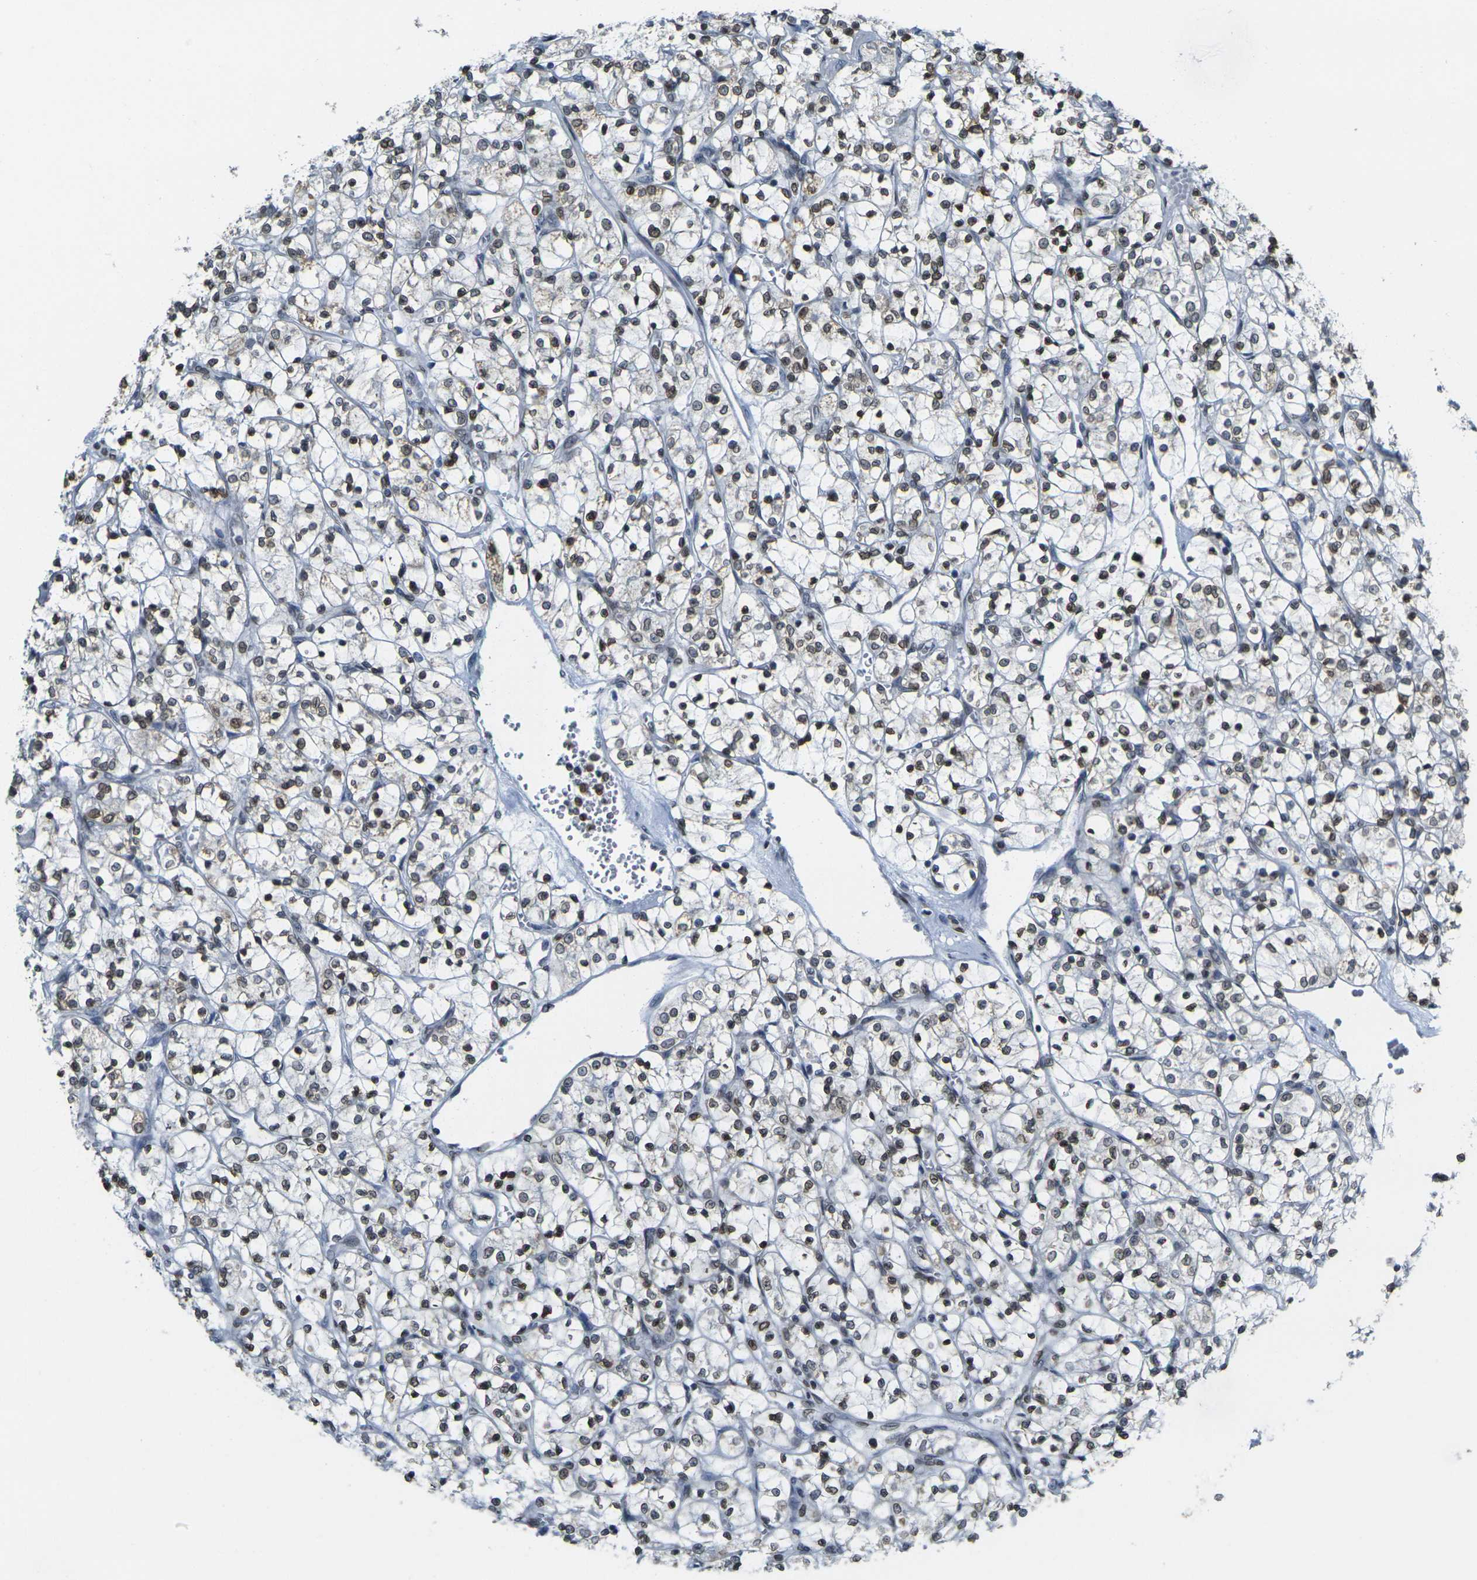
{"staining": {"intensity": "moderate", "quantity": ">75%", "location": "cytoplasmic/membranous,nuclear"}, "tissue": "renal cancer", "cell_type": "Tumor cells", "image_type": "cancer", "snomed": [{"axis": "morphology", "description": "Adenocarcinoma, NOS"}, {"axis": "topography", "description": "Kidney"}], "caption": "Protein staining by immunohistochemistry (IHC) displays moderate cytoplasmic/membranous and nuclear expression in approximately >75% of tumor cells in renal cancer (adenocarcinoma). The staining was performed using DAB (3,3'-diaminobenzidine) to visualize the protein expression in brown, while the nuclei were stained in blue with hematoxylin (Magnification: 20x).", "gene": "BRDT", "patient": {"sex": "female", "age": 69}}